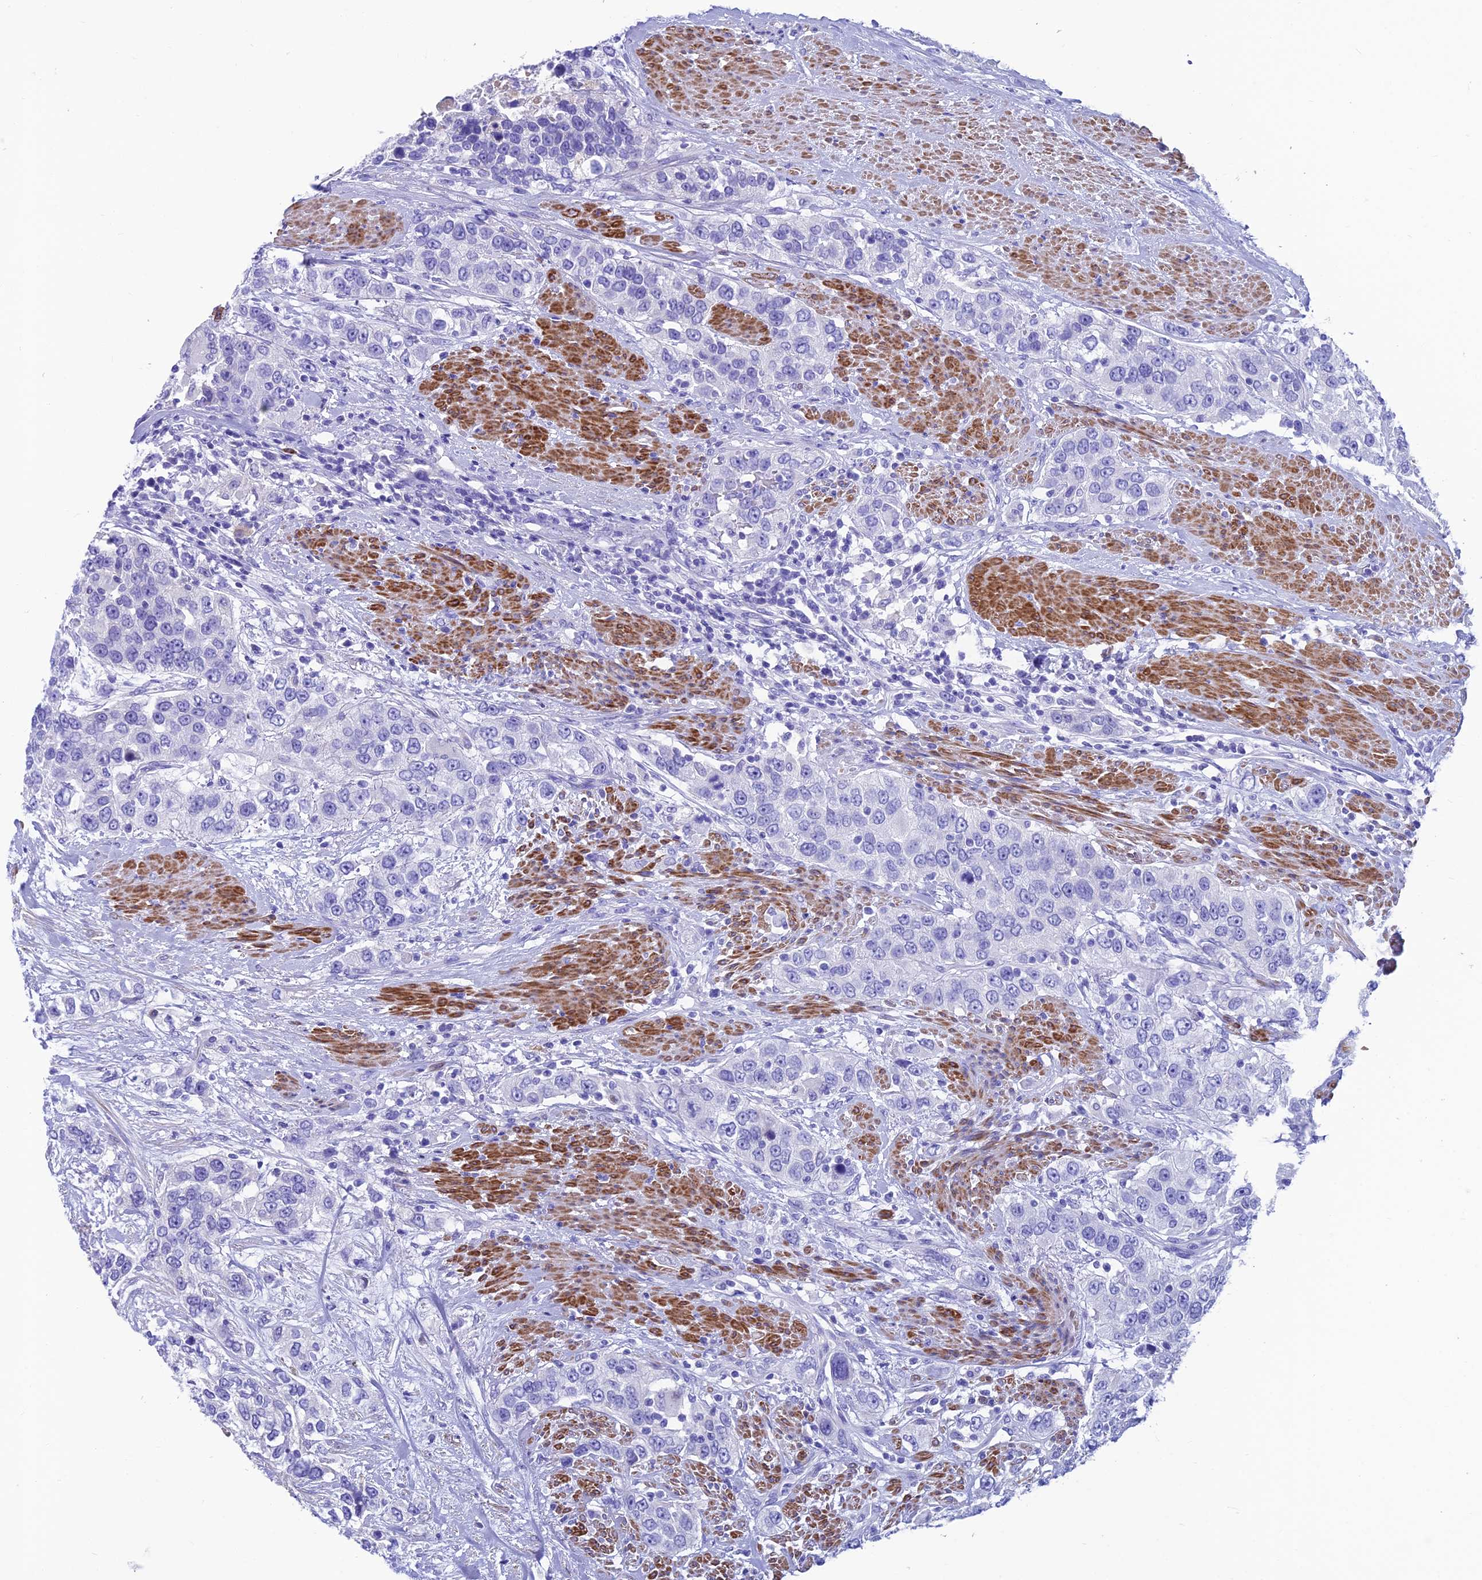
{"staining": {"intensity": "negative", "quantity": "none", "location": "none"}, "tissue": "urothelial cancer", "cell_type": "Tumor cells", "image_type": "cancer", "snomed": [{"axis": "morphology", "description": "Urothelial carcinoma, High grade"}, {"axis": "topography", "description": "Urinary bladder"}], "caption": "Protein analysis of urothelial carcinoma (high-grade) displays no significant staining in tumor cells. (DAB (3,3'-diaminobenzidine) IHC with hematoxylin counter stain).", "gene": "GNG11", "patient": {"sex": "female", "age": 80}}